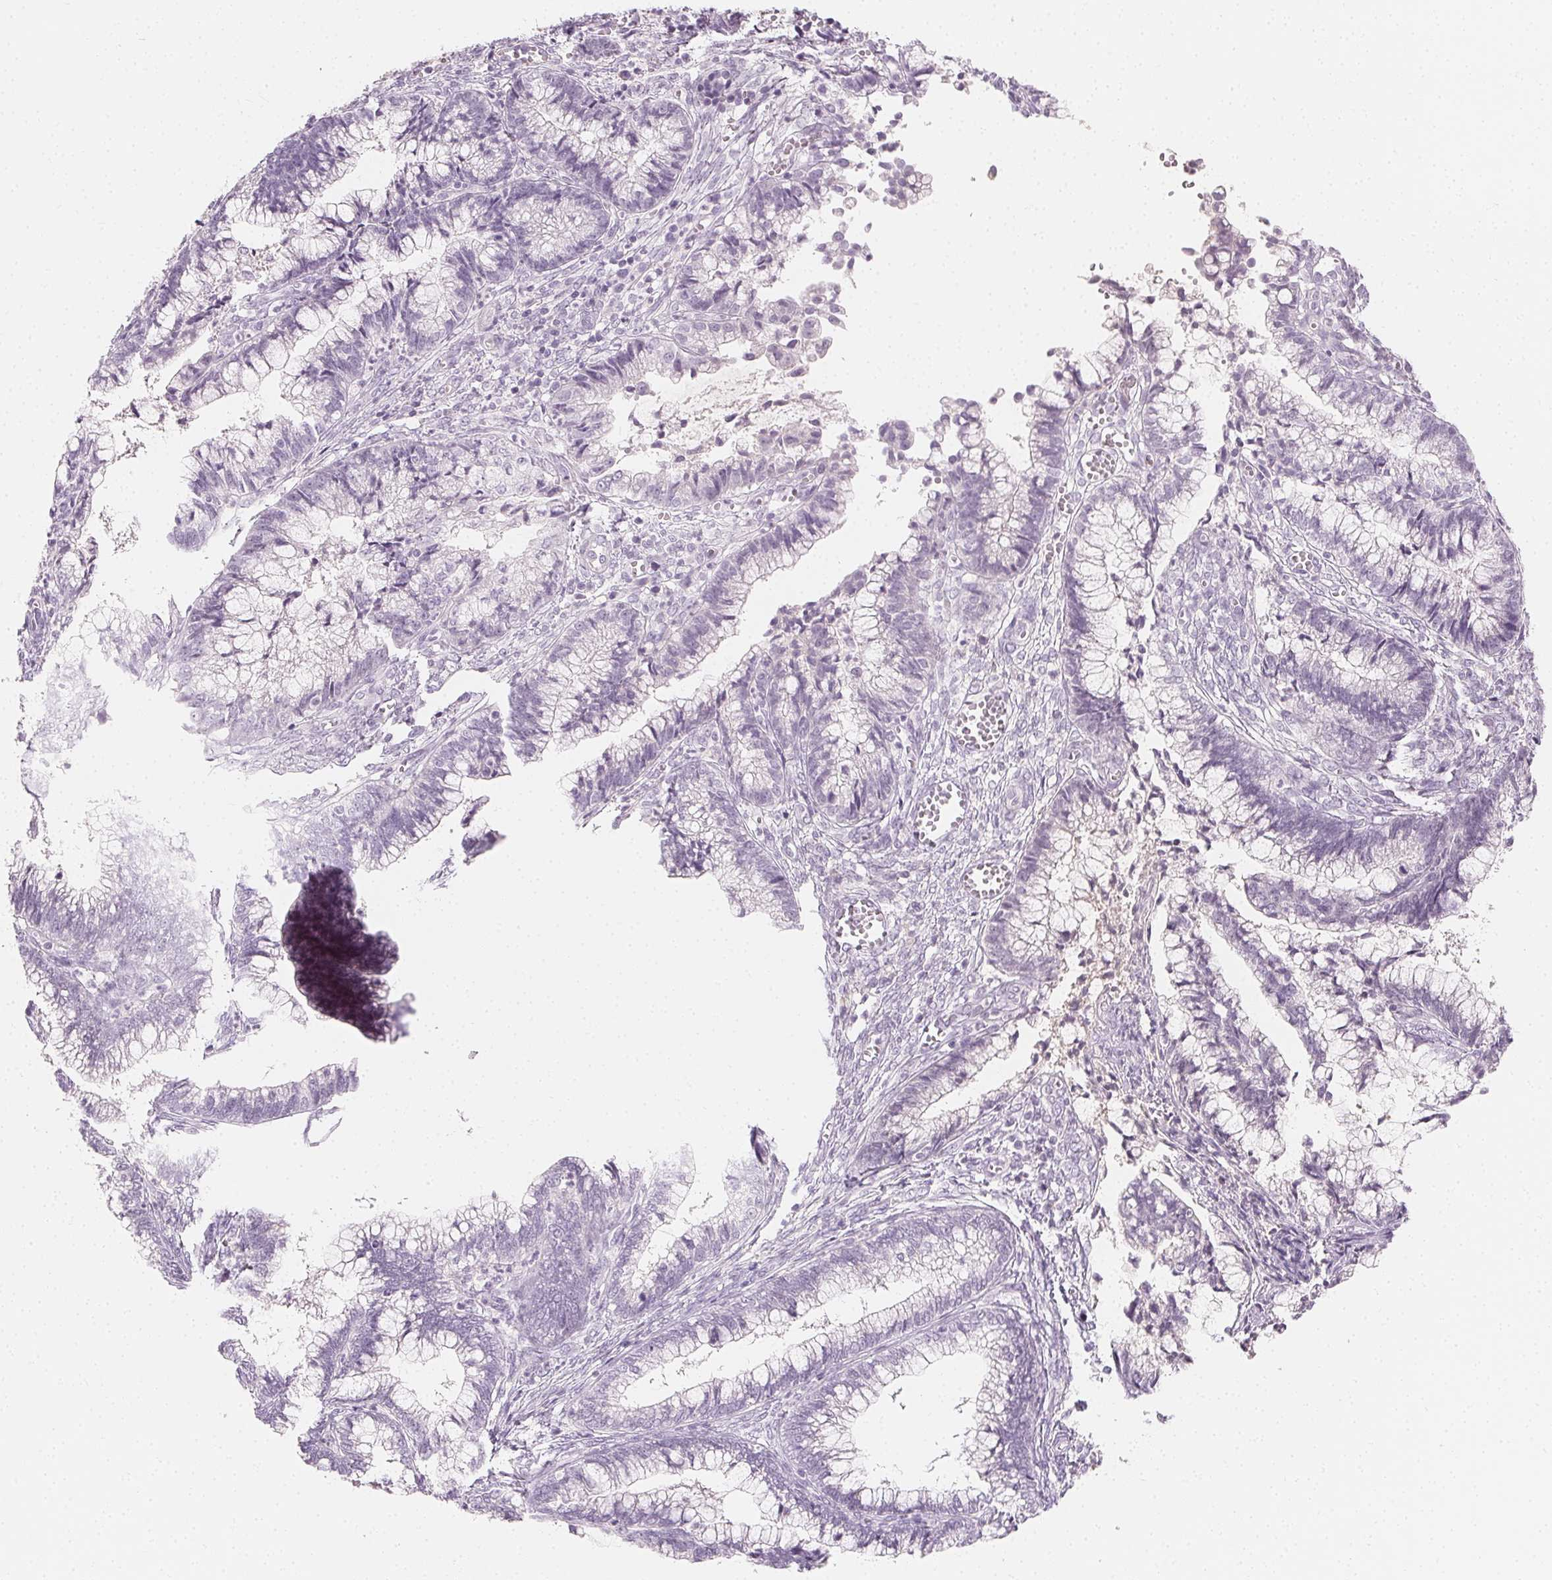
{"staining": {"intensity": "negative", "quantity": "none", "location": "none"}, "tissue": "cervical cancer", "cell_type": "Tumor cells", "image_type": "cancer", "snomed": [{"axis": "morphology", "description": "Adenocarcinoma, NOS"}, {"axis": "topography", "description": "Cervix"}], "caption": "Immunohistochemistry image of cervical cancer stained for a protein (brown), which exhibits no expression in tumor cells.", "gene": "AFM", "patient": {"sex": "female", "age": 44}}